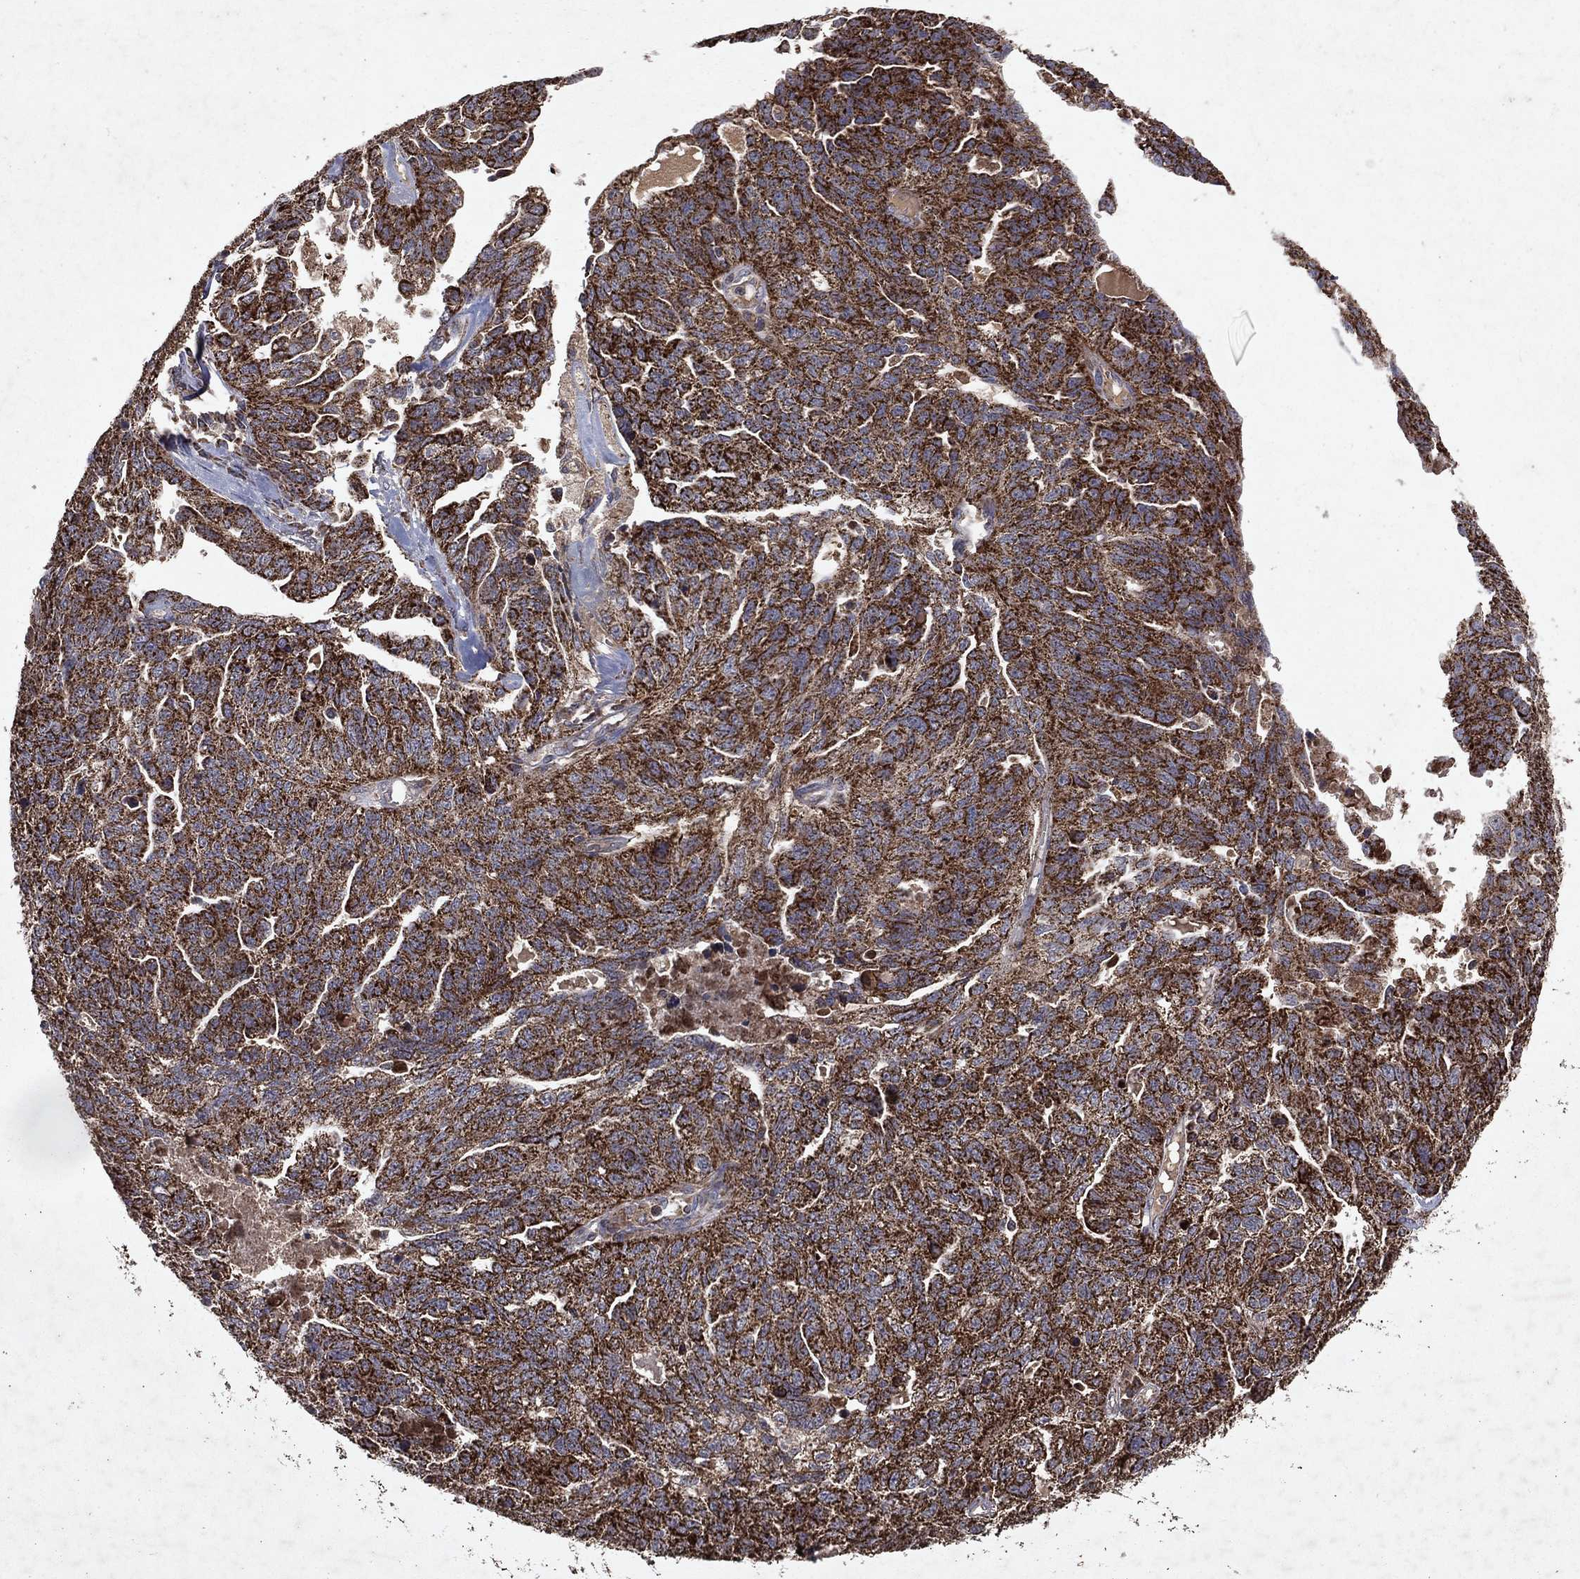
{"staining": {"intensity": "strong", "quantity": ">75%", "location": "cytoplasmic/membranous"}, "tissue": "ovarian cancer", "cell_type": "Tumor cells", "image_type": "cancer", "snomed": [{"axis": "morphology", "description": "Cystadenocarcinoma, serous, NOS"}, {"axis": "topography", "description": "Ovary"}], "caption": "Ovarian cancer was stained to show a protein in brown. There is high levels of strong cytoplasmic/membranous positivity in approximately >75% of tumor cells.", "gene": "PYROXD2", "patient": {"sex": "female", "age": 71}}